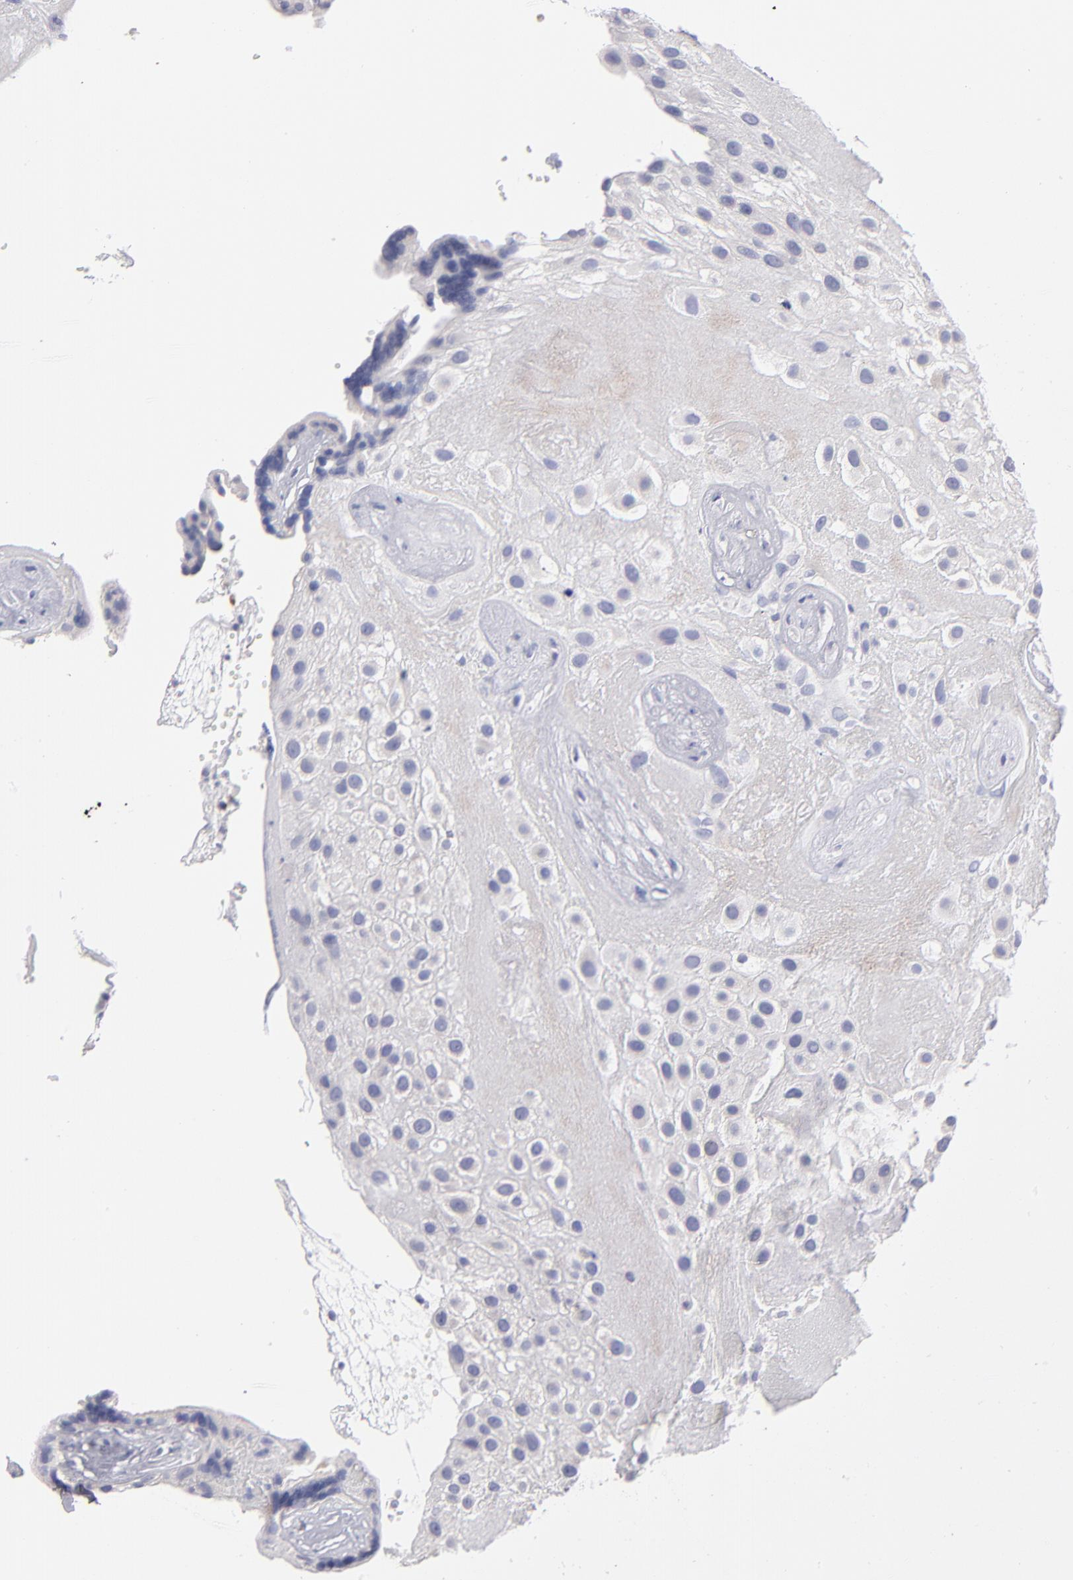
{"staining": {"intensity": "negative", "quantity": "none", "location": "none"}, "tissue": "placenta", "cell_type": "Decidual cells", "image_type": "normal", "snomed": [{"axis": "morphology", "description": "Normal tissue, NOS"}, {"axis": "topography", "description": "Placenta"}], "caption": "This micrograph is of normal placenta stained with immunohistochemistry to label a protein in brown with the nuclei are counter-stained blue. There is no expression in decidual cells. Nuclei are stained in blue.", "gene": "PLVAP", "patient": {"sex": "female", "age": 32}}